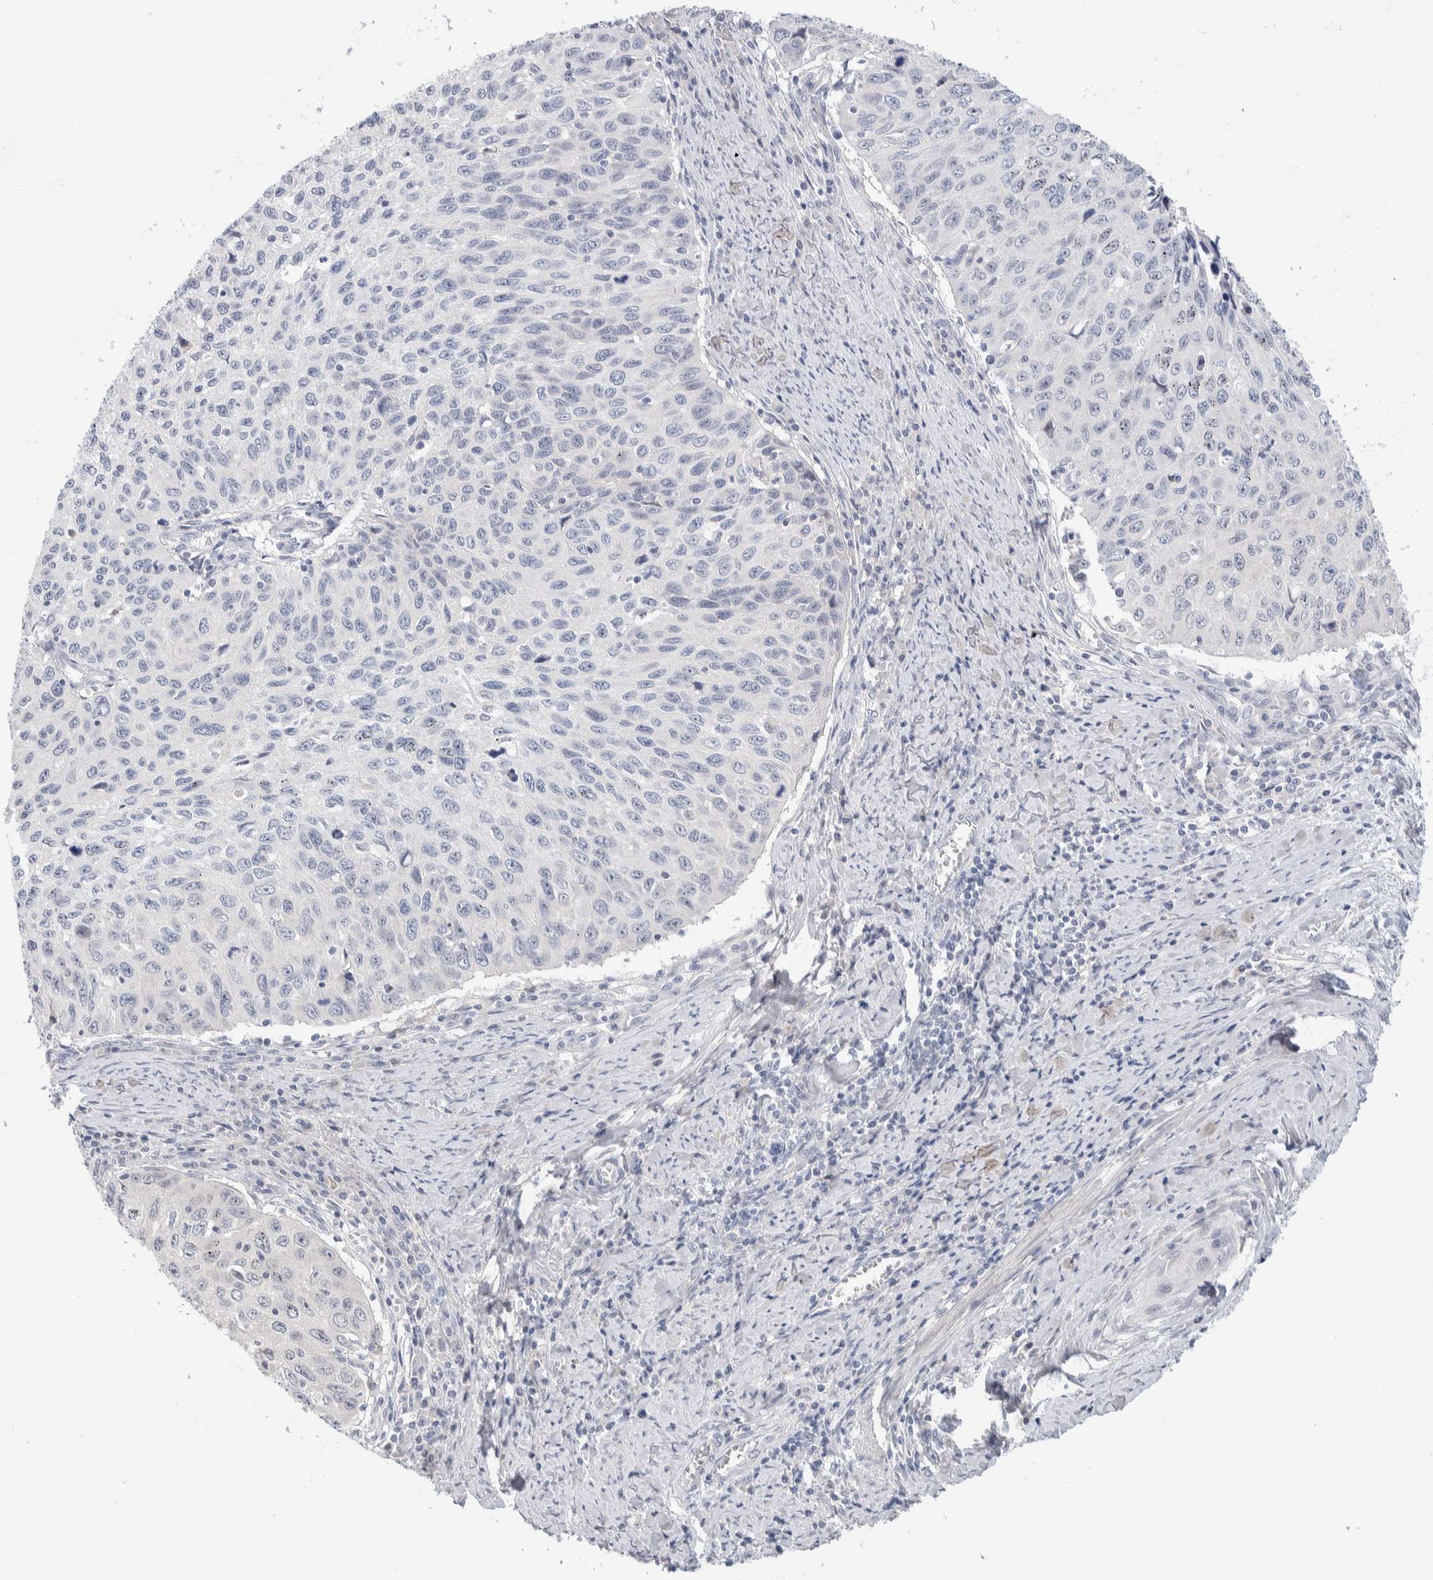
{"staining": {"intensity": "negative", "quantity": "none", "location": "none"}, "tissue": "cervical cancer", "cell_type": "Tumor cells", "image_type": "cancer", "snomed": [{"axis": "morphology", "description": "Squamous cell carcinoma, NOS"}, {"axis": "topography", "description": "Cervix"}], "caption": "Immunohistochemistry image of human cervical cancer stained for a protein (brown), which reveals no positivity in tumor cells.", "gene": "DNAJB6", "patient": {"sex": "female", "age": 53}}